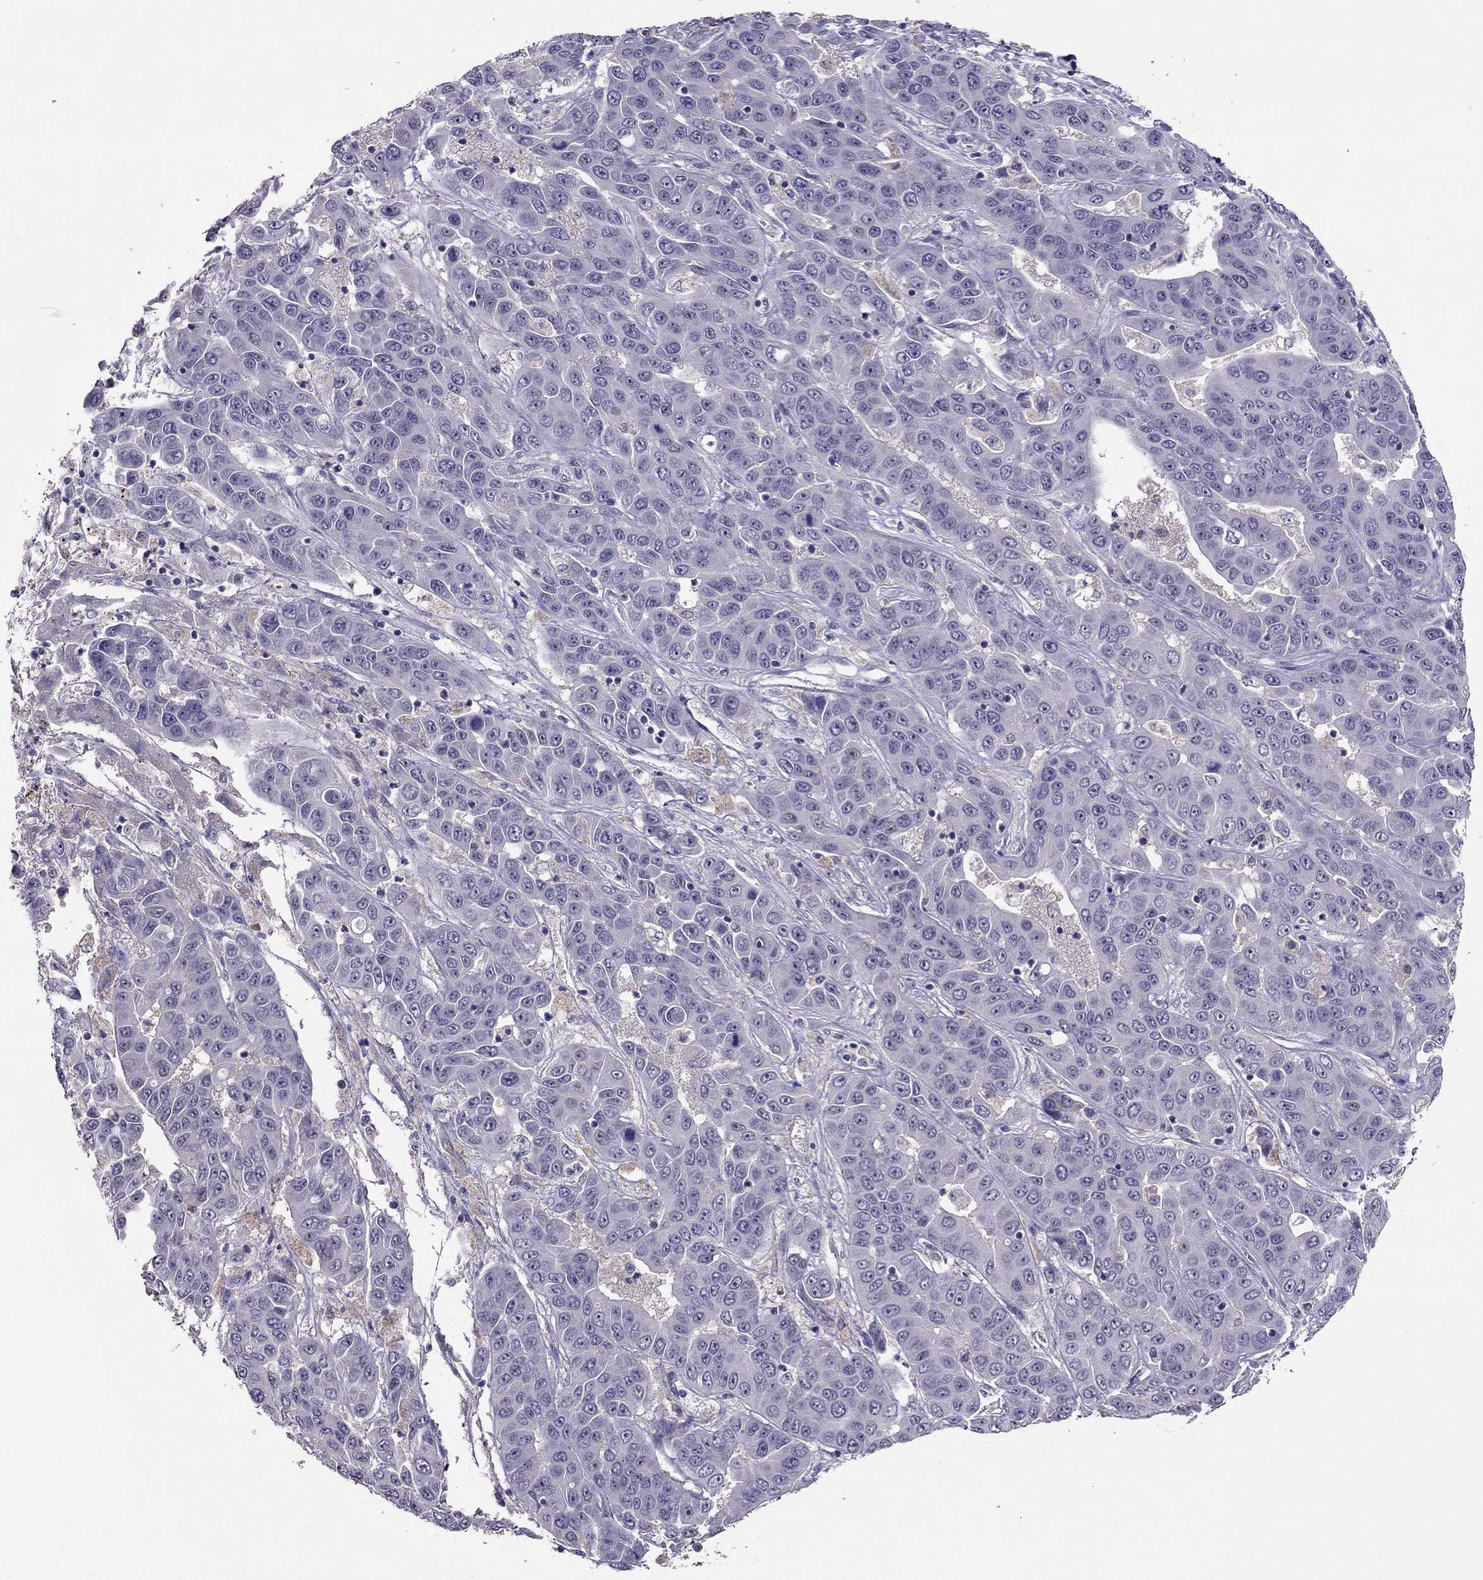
{"staining": {"intensity": "negative", "quantity": "none", "location": "none"}, "tissue": "liver cancer", "cell_type": "Tumor cells", "image_type": "cancer", "snomed": [{"axis": "morphology", "description": "Cholangiocarcinoma"}, {"axis": "topography", "description": "Liver"}], "caption": "An image of human liver cancer is negative for staining in tumor cells.", "gene": "LRRC46", "patient": {"sex": "female", "age": 52}}